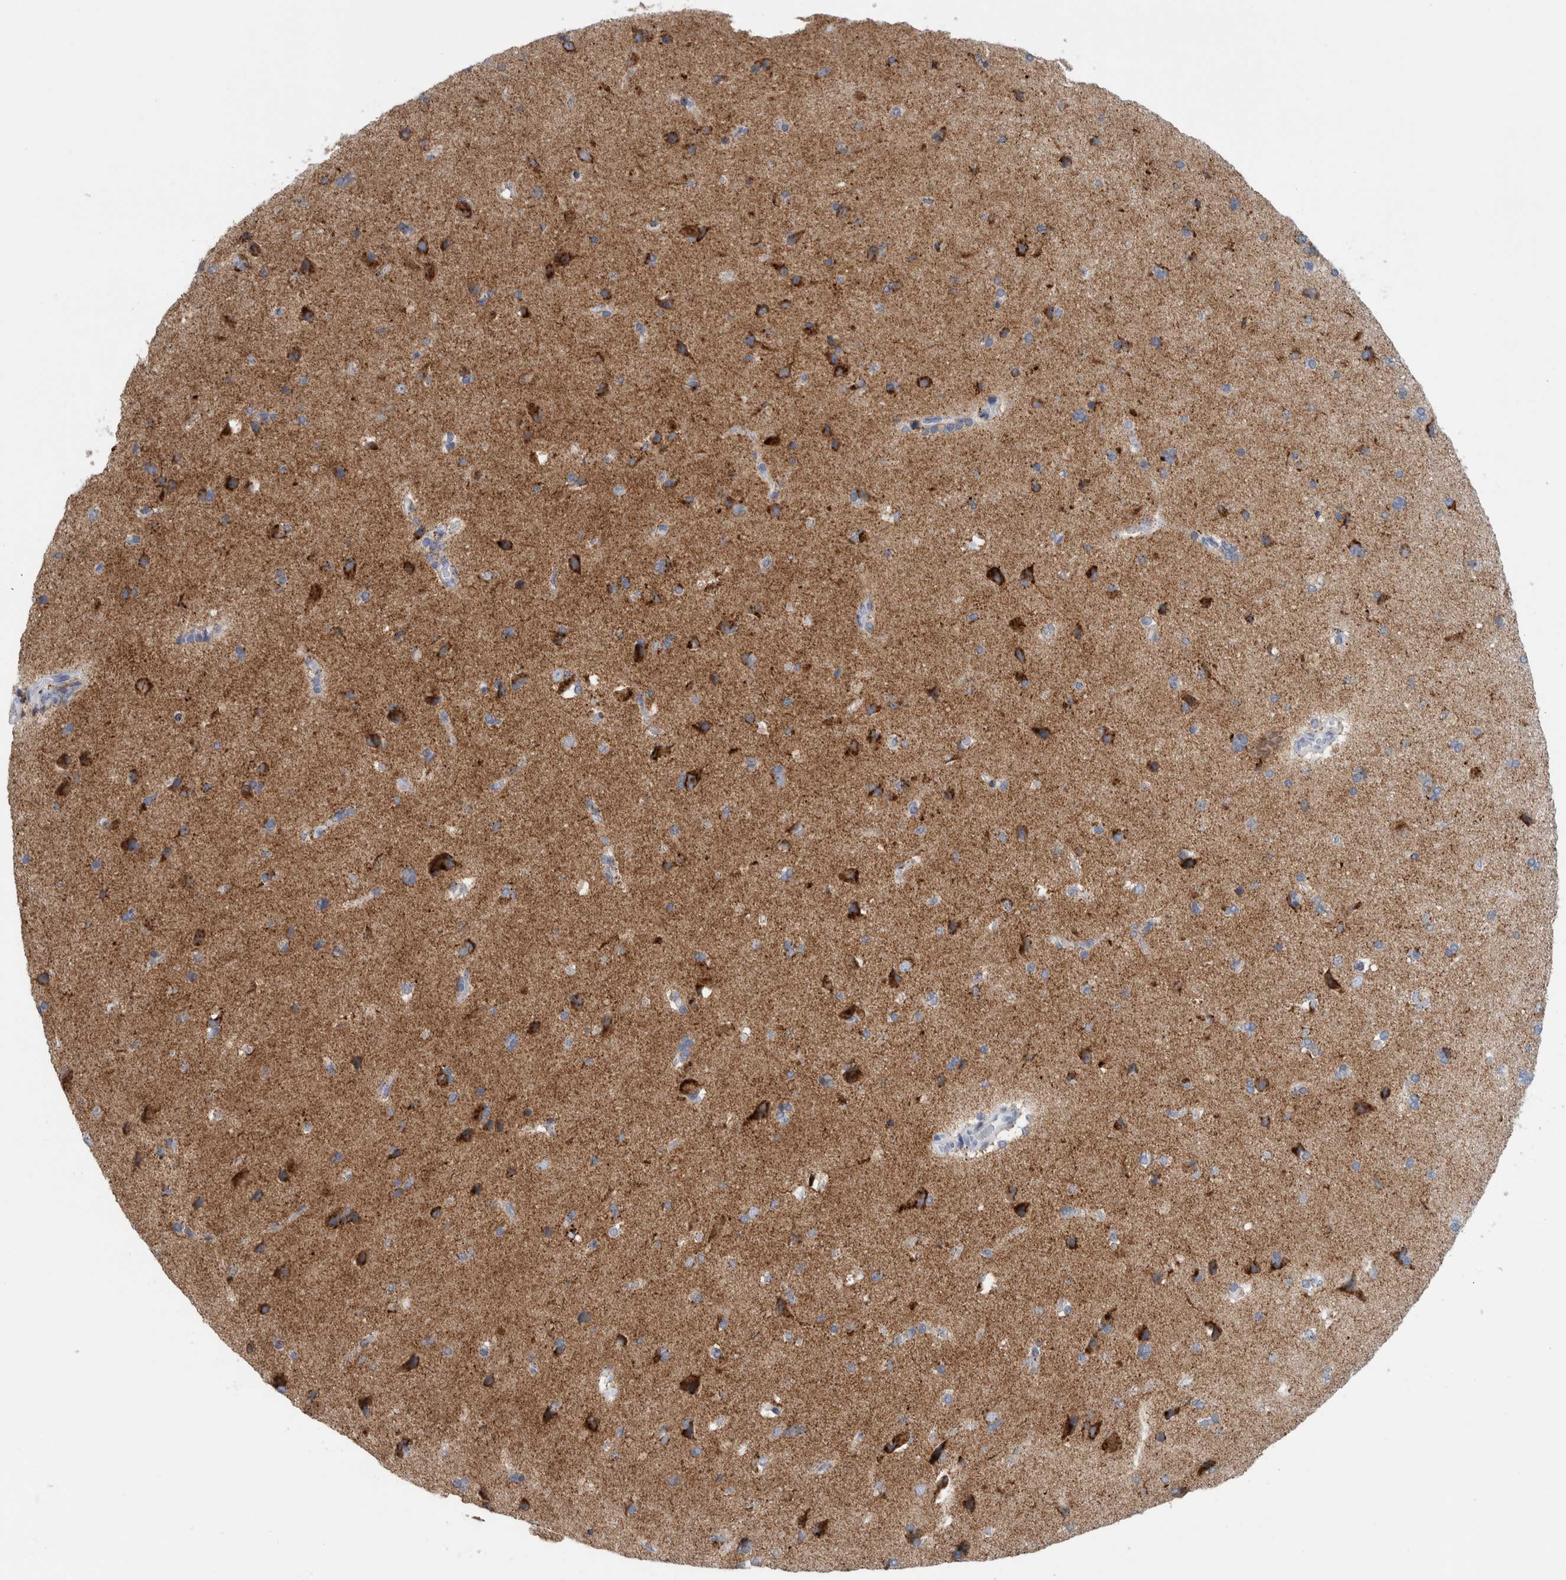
{"staining": {"intensity": "negative", "quantity": "none", "location": "none"}, "tissue": "cerebral cortex", "cell_type": "Endothelial cells", "image_type": "normal", "snomed": [{"axis": "morphology", "description": "Normal tissue, NOS"}, {"axis": "topography", "description": "Cerebral cortex"}], "caption": "Image shows no significant protein expression in endothelial cells of benign cerebral cortex.", "gene": "CPE", "patient": {"sex": "male", "age": 62}}